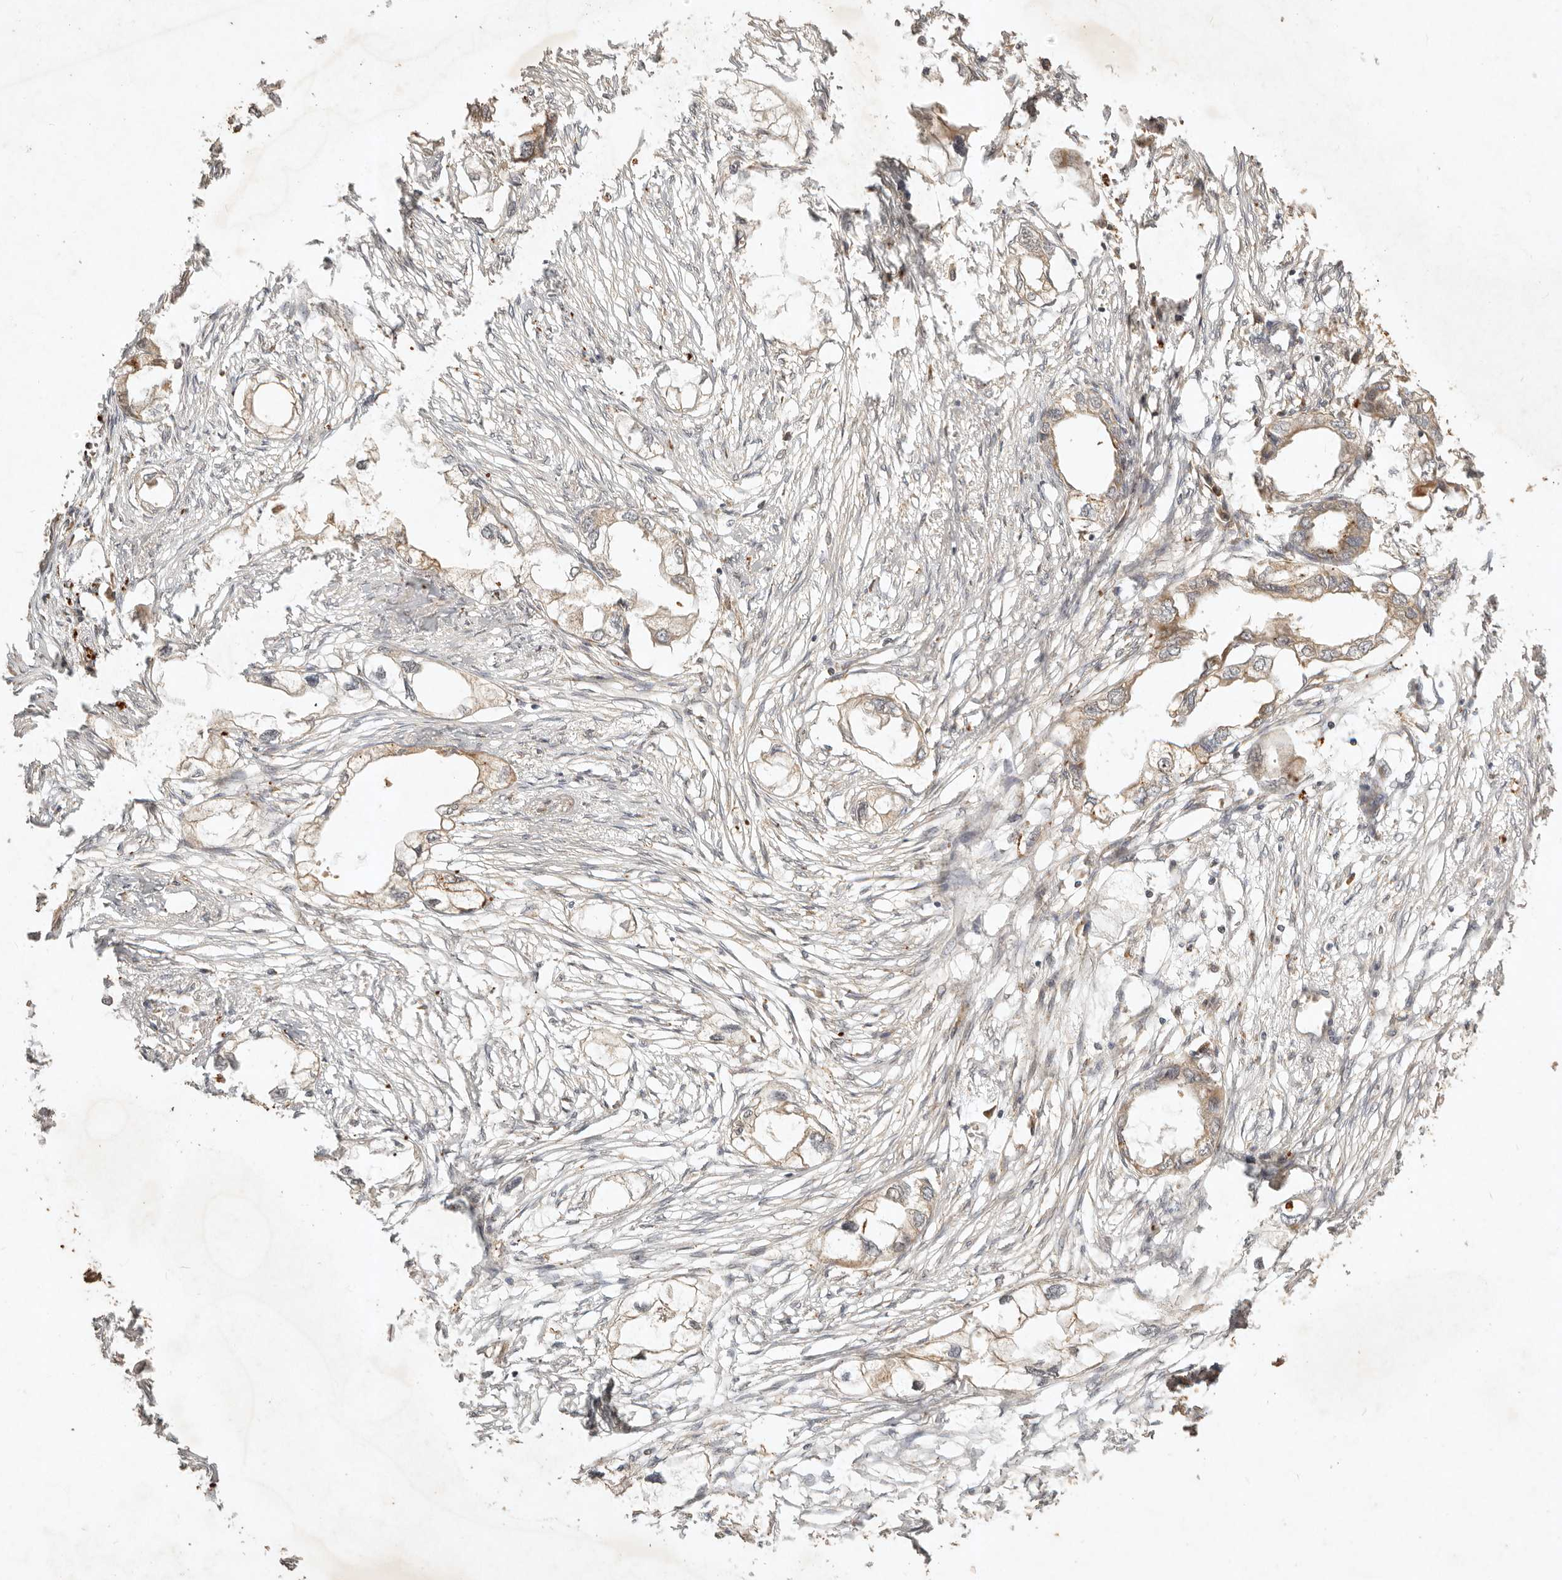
{"staining": {"intensity": "weak", "quantity": ">75%", "location": "cytoplasmic/membranous"}, "tissue": "endometrial cancer", "cell_type": "Tumor cells", "image_type": "cancer", "snomed": [{"axis": "morphology", "description": "Adenocarcinoma, NOS"}, {"axis": "morphology", "description": "Adenocarcinoma, metastatic, NOS"}, {"axis": "topography", "description": "Adipose tissue"}, {"axis": "topography", "description": "Endometrium"}], "caption": "A micrograph of human adenocarcinoma (endometrial) stained for a protein exhibits weak cytoplasmic/membranous brown staining in tumor cells. (DAB = brown stain, brightfield microscopy at high magnification).", "gene": "CLEC4C", "patient": {"sex": "female", "age": 67}}